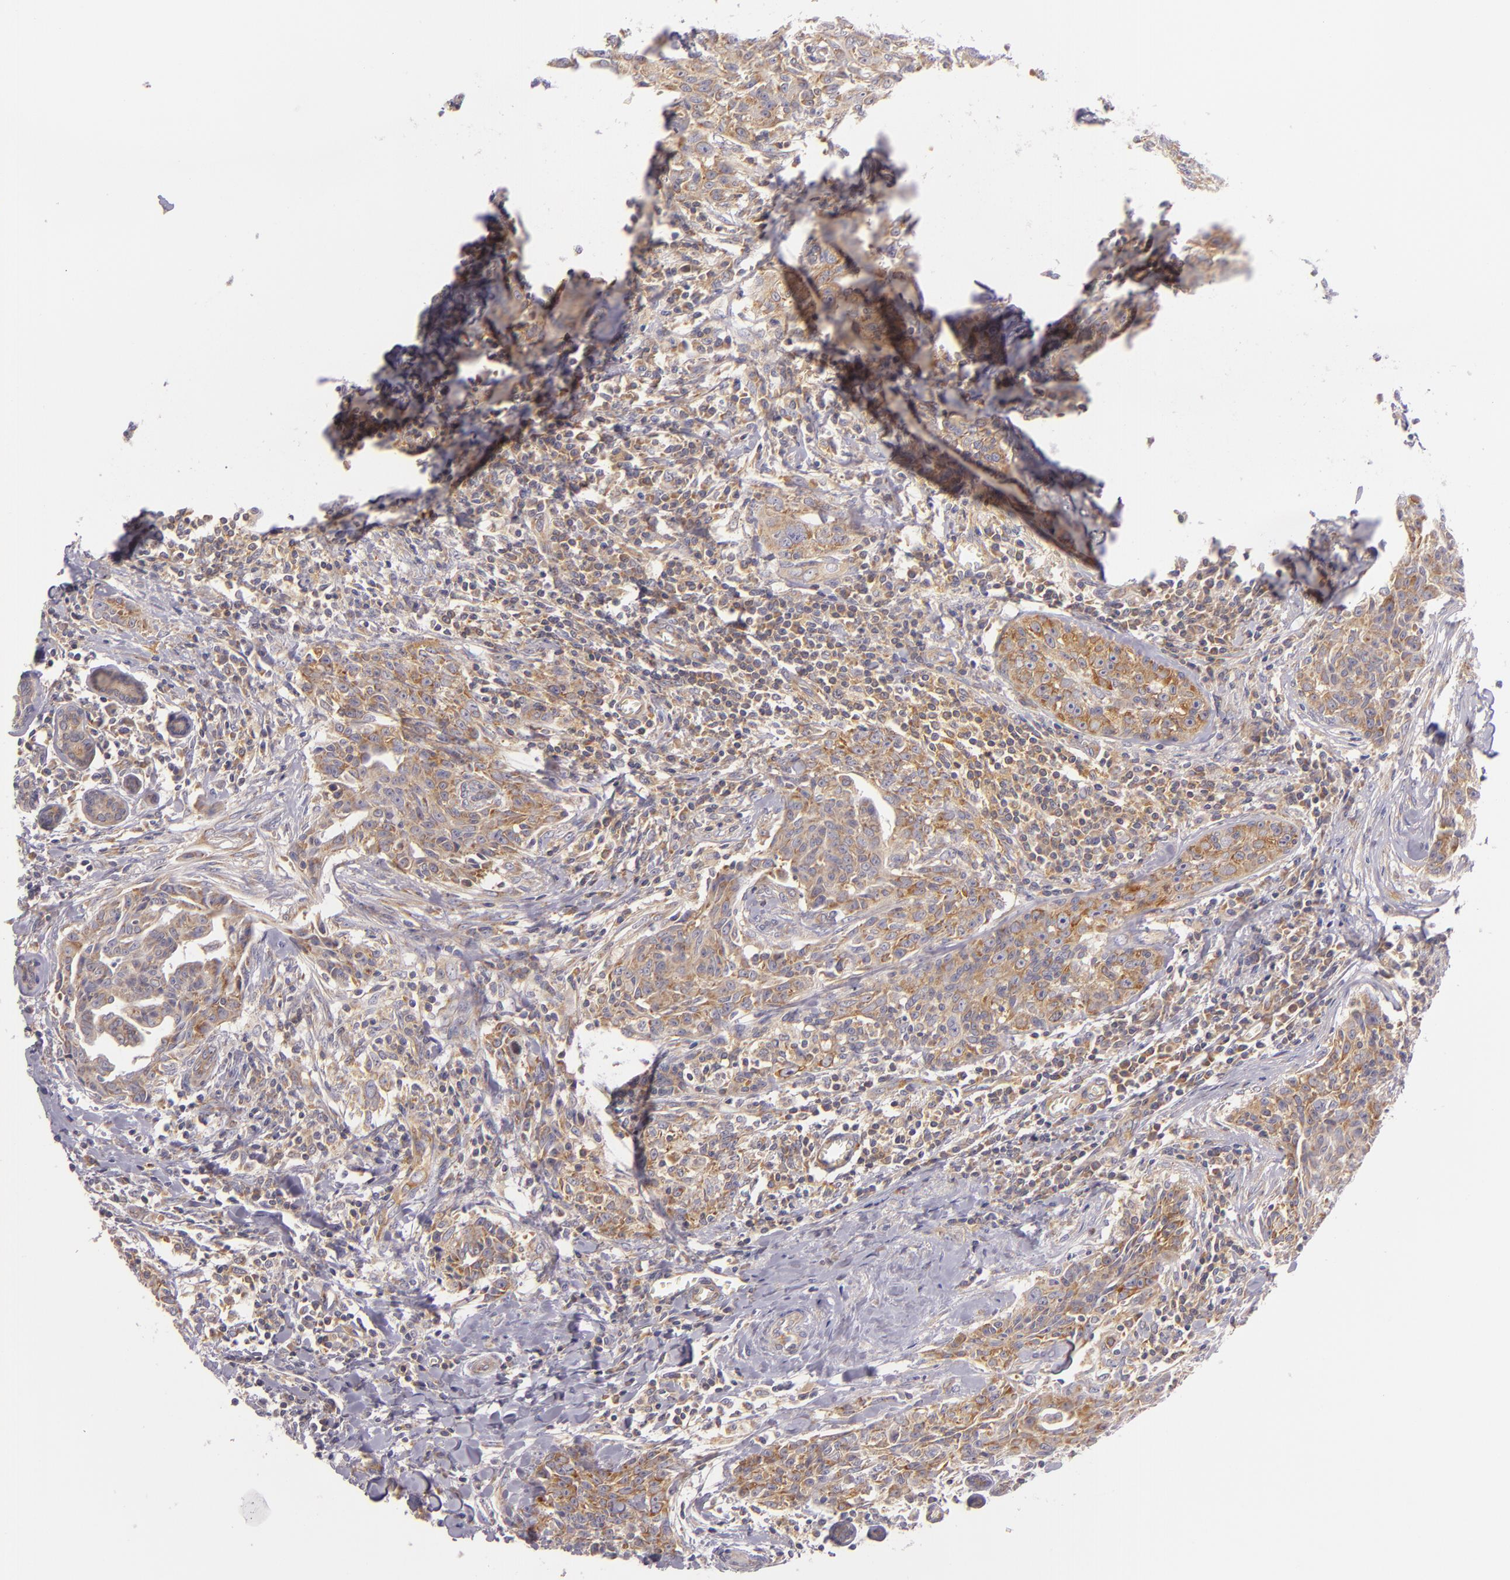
{"staining": {"intensity": "moderate", "quantity": "25%-75%", "location": "cytoplasmic/membranous"}, "tissue": "breast cancer", "cell_type": "Tumor cells", "image_type": "cancer", "snomed": [{"axis": "morphology", "description": "Duct carcinoma"}, {"axis": "topography", "description": "Breast"}], "caption": "This photomicrograph demonstrates immunohistochemistry staining of human breast intraductal carcinoma, with medium moderate cytoplasmic/membranous positivity in approximately 25%-75% of tumor cells.", "gene": "UPF3B", "patient": {"sex": "female", "age": 50}}